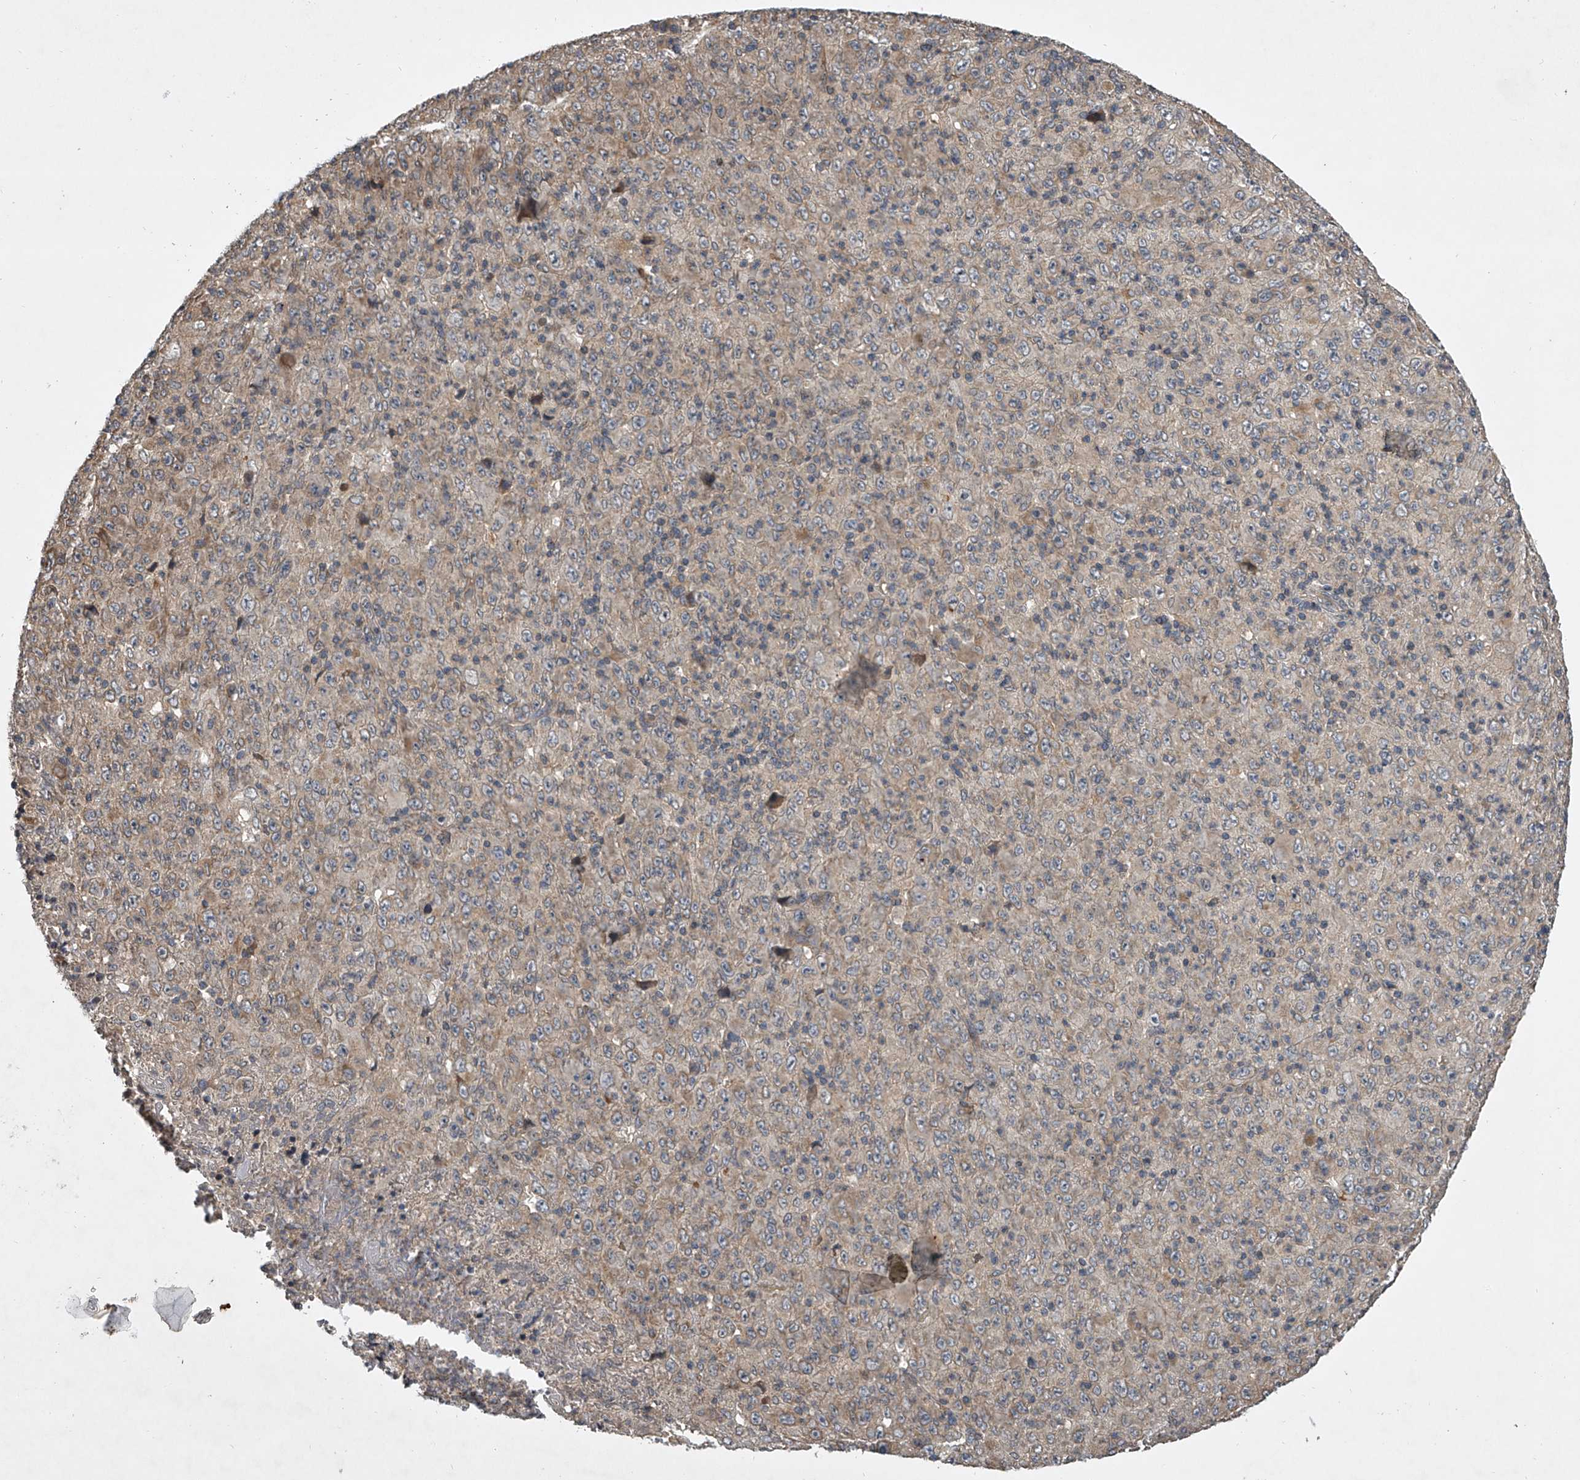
{"staining": {"intensity": "weak", "quantity": "25%-75%", "location": "cytoplasmic/membranous"}, "tissue": "melanoma", "cell_type": "Tumor cells", "image_type": "cancer", "snomed": [{"axis": "morphology", "description": "Malignant melanoma, Metastatic site"}, {"axis": "topography", "description": "Skin"}], "caption": "Malignant melanoma (metastatic site) stained for a protein shows weak cytoplasmic/membranous positivity in tumor cells.", "gene": "NFS1", "patient": {"sex": "female", "age": 56}}